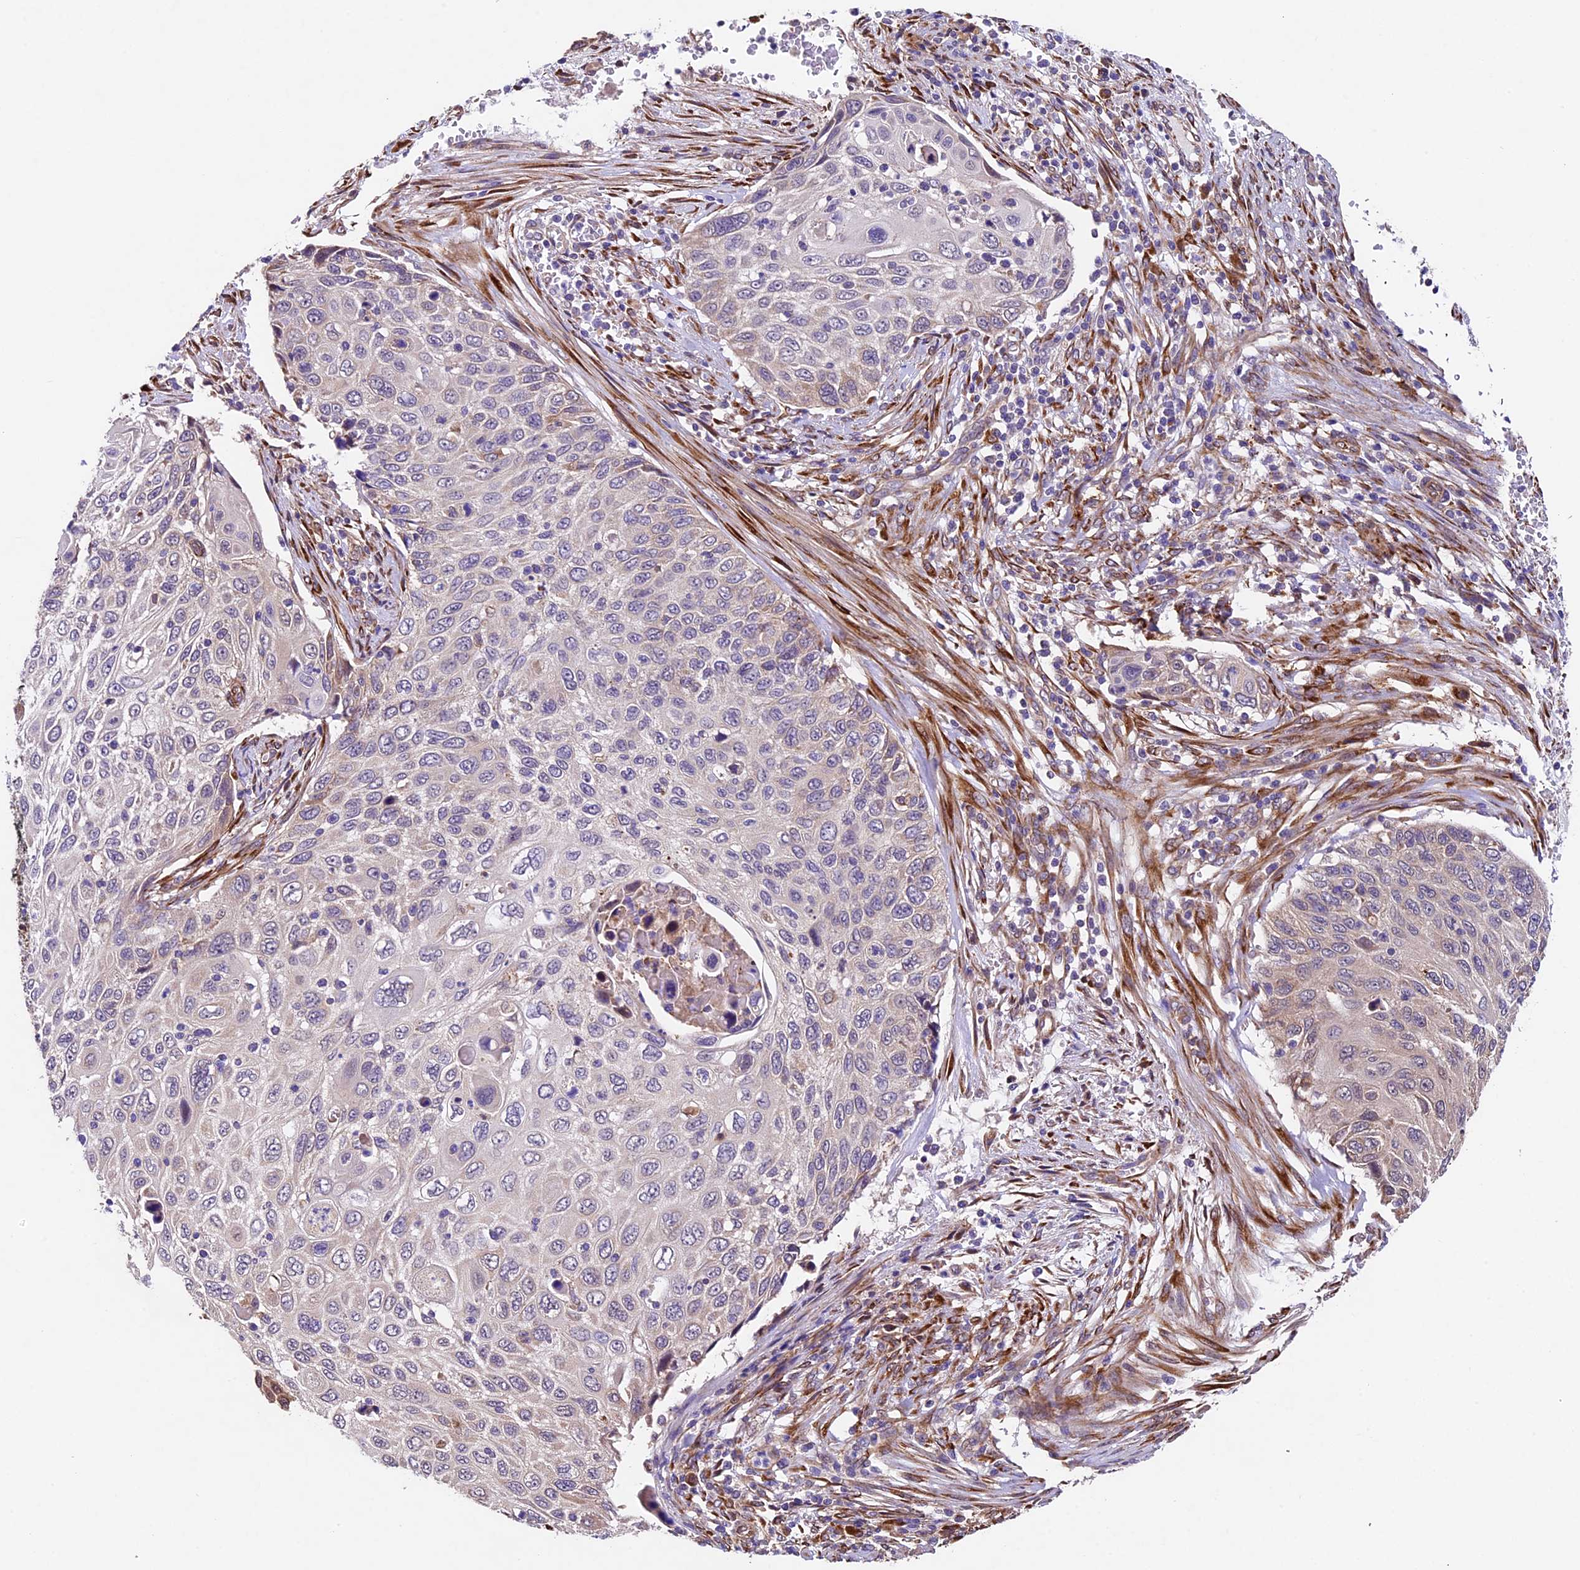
{"staining": {"intensity": "negative", "quantity": "none", "location": "none"}, "tissue": "cervical cancer", "cell_type": "Tumor cells", "image_type": "cancer", "snomed": [{"axis": "morphology", "description": "Squamous cell carcinoma, NOS"}, {"axis": "topography", "description": "Cervix"}], "caption": "A photomicrograph of cervical squamous cell carcinoma stained for a protein reveals no brown staining in tumor cells. (Stains: DAB (3,3'-diaminobenzidine) IHC with hematoxylin counter stain, Microscopy: brightfield microscopy at high magnification).", "gene": "LSM7", "patient": {"sex": "female", "age": 70}}